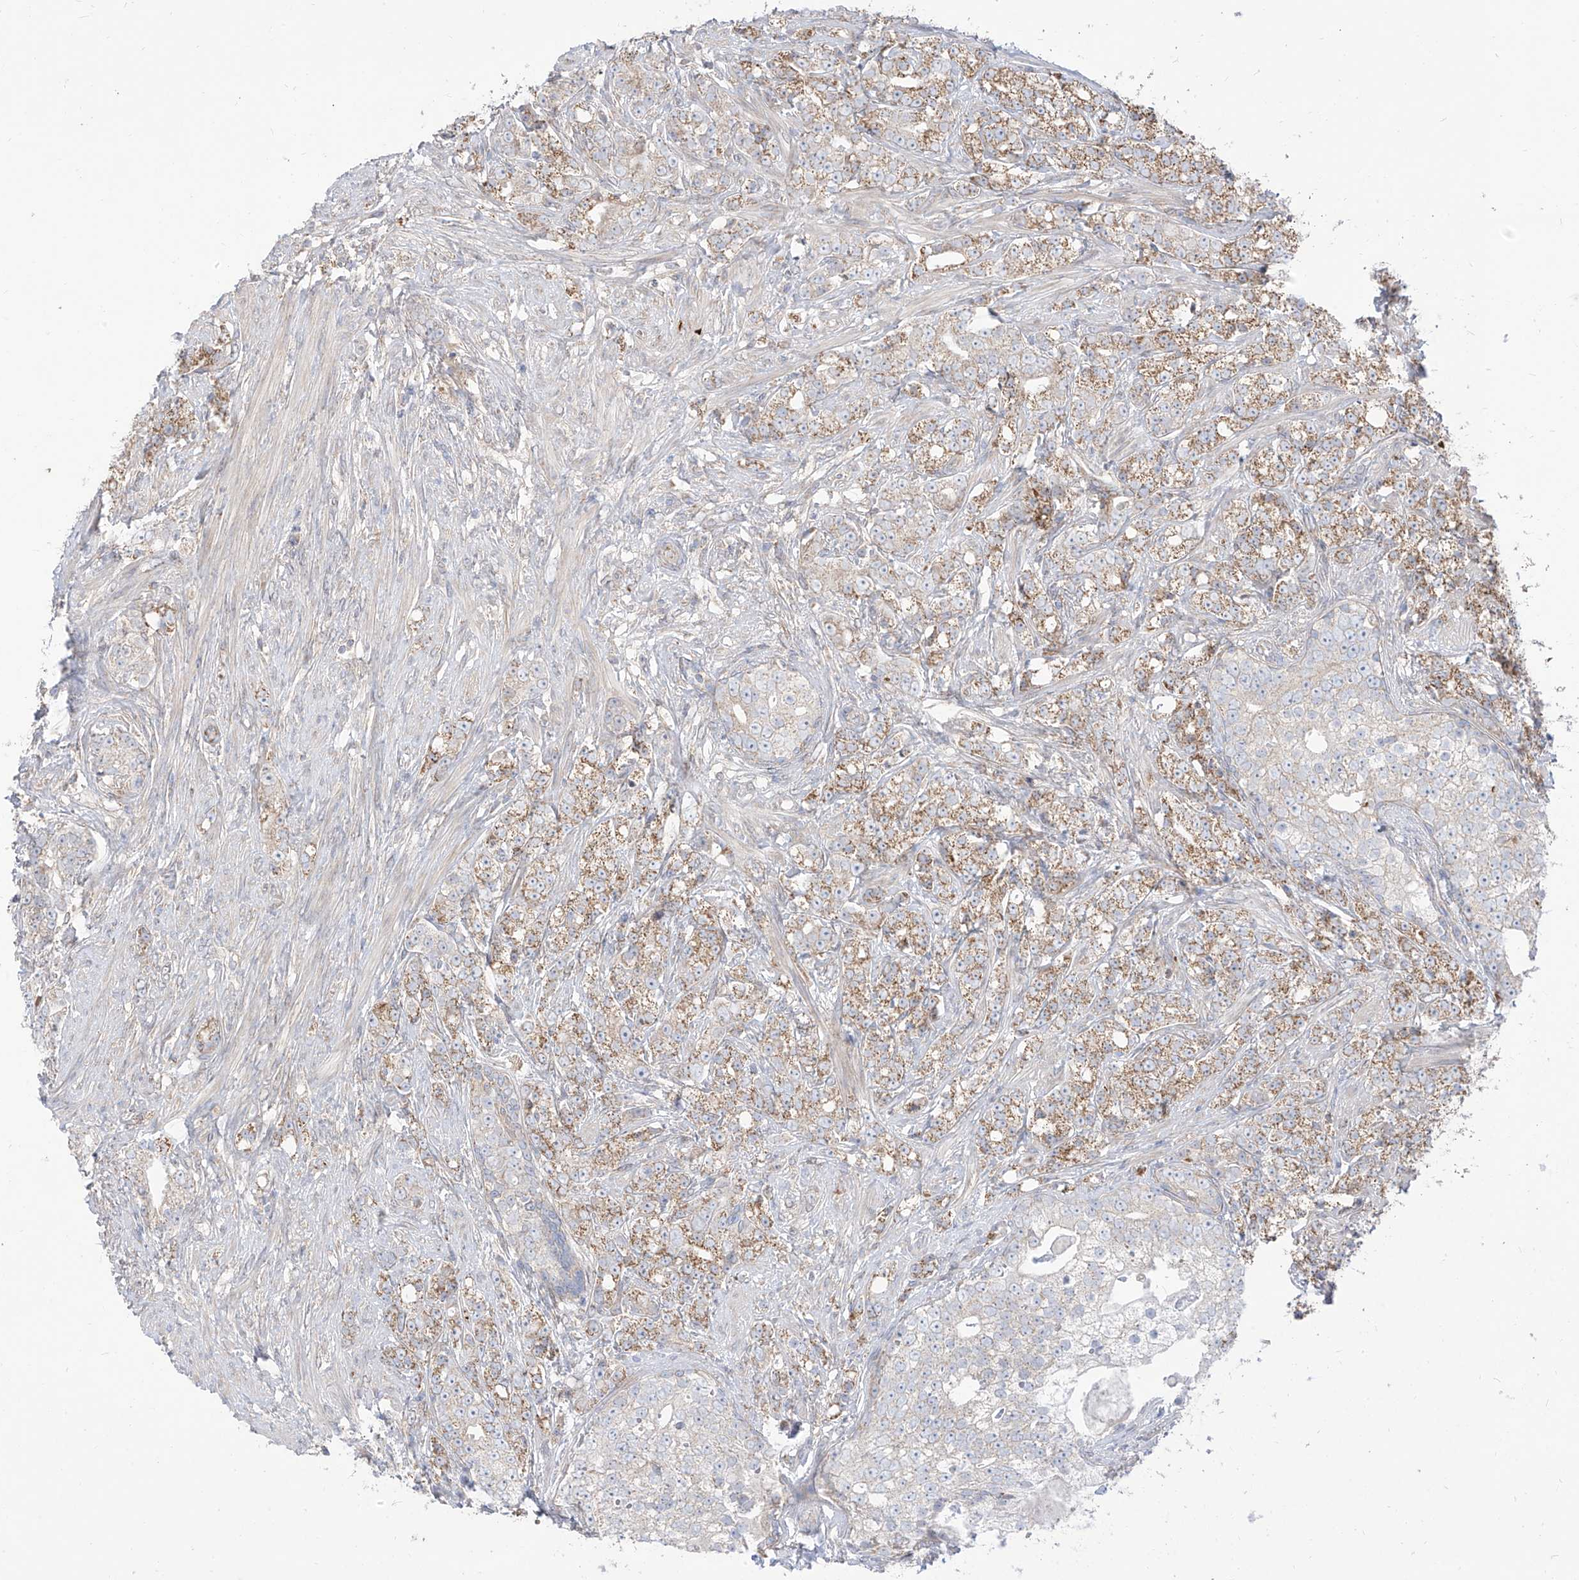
{"staining": {"intensity": "moderate", "quantity": "25%-75%", "location": "cytoplasmic/membranous"}, "tissue": "prostate cancer", "cell_type": "Tumor cells", "image_type": "cancer", "snomed": [{"axis": "morphology", "description": "Adenocarcinoma, High grade"}, {"axis": "topography", "description": "Prostate"}], "caption": "Prostate high-grade adenocarcinoma stained with immunohistochemistry (IHC) exhibits moderate cytoplasmic/membranous staining in approximately 25%-75% of tumor cells. The staining is performed using DAB brown chromogen to label protein expression. The nuclei are counter-stained blue using hematoxylin.", "gene": "ARHGEF40", "patient": {"sex": "male", "age": 69}}